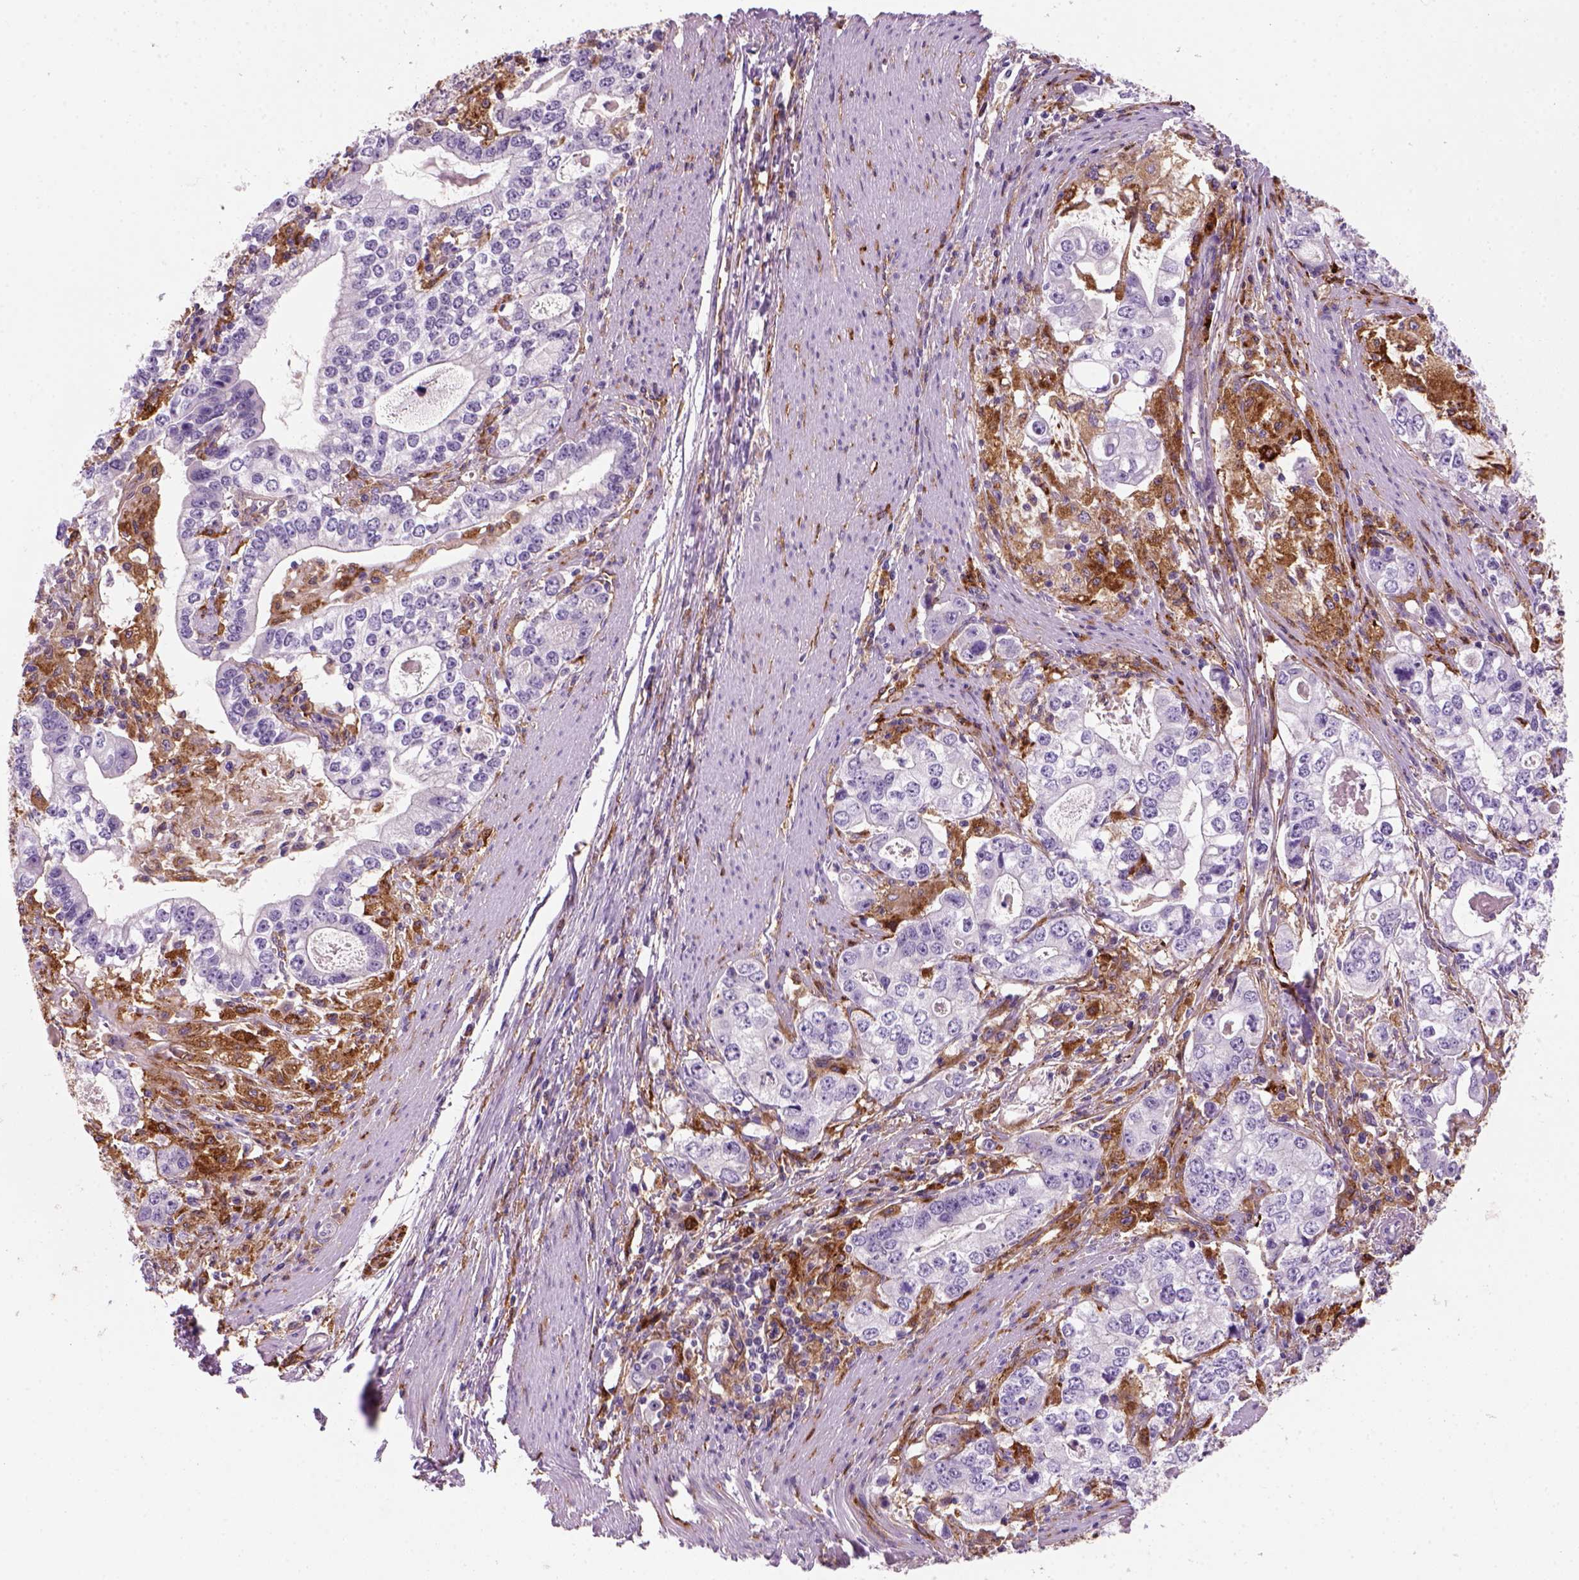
{"staining": {"intensity": "negative", "quantity": "none", "location": "none"}, "tissue": "stomach cancer", "cell_type": "Tumor cells", "image_type": "cancer", "snomed": [{"axis": "morphology", "description": "Adenocarcinoma, NOS"}, {"axis": "topography", "description": "Stomach, lower"}], "caption": "A high-resolution photomicrograph shows IHC staining of adenocarcinoma (stomach), which exhibits no significant positivity in tumor cells.", "gene": "MARCKS", "patient": {"sex": "female", "age": 72}}